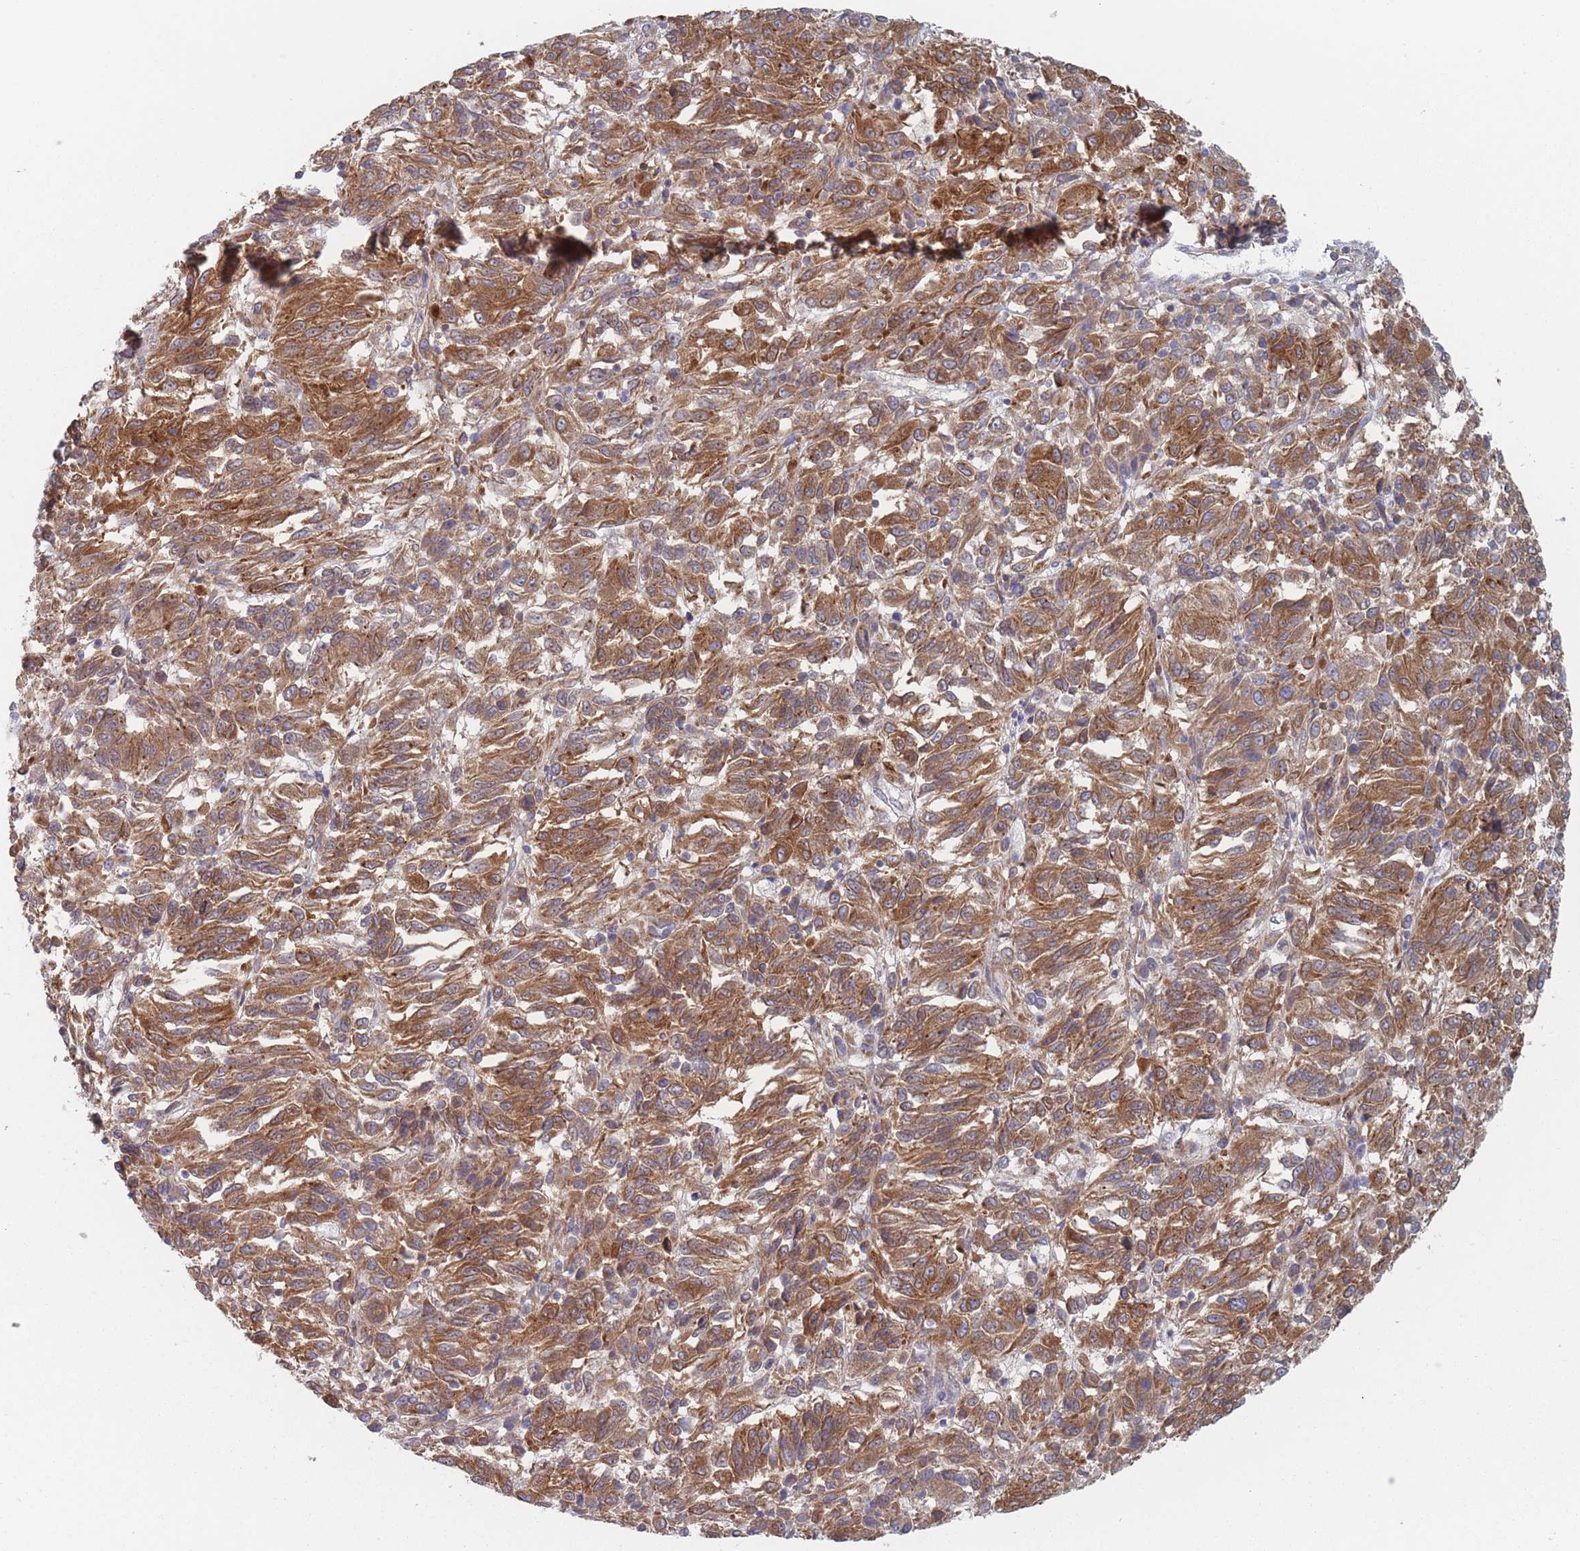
{"staining": {"intensity": "moderate", "quantity": ">75%", "location": "cytoplasmic/membranous"}, "tissue": "melanoma", "cell_type": "Tumor cells", "image_type": "cancer", "snomed": [{"axis": "morphology", "description": "Malignant melanoma, Metastatic site"}, {"axis": "topography", "description": "Lung"}], "caption": "A micrograph of melanoma stained for a protein displays moderate cytoplasmic/membranous brown staining in tumor cells.", "gene": "KDSR", "patient": {"sex": "male", "age": 64}}